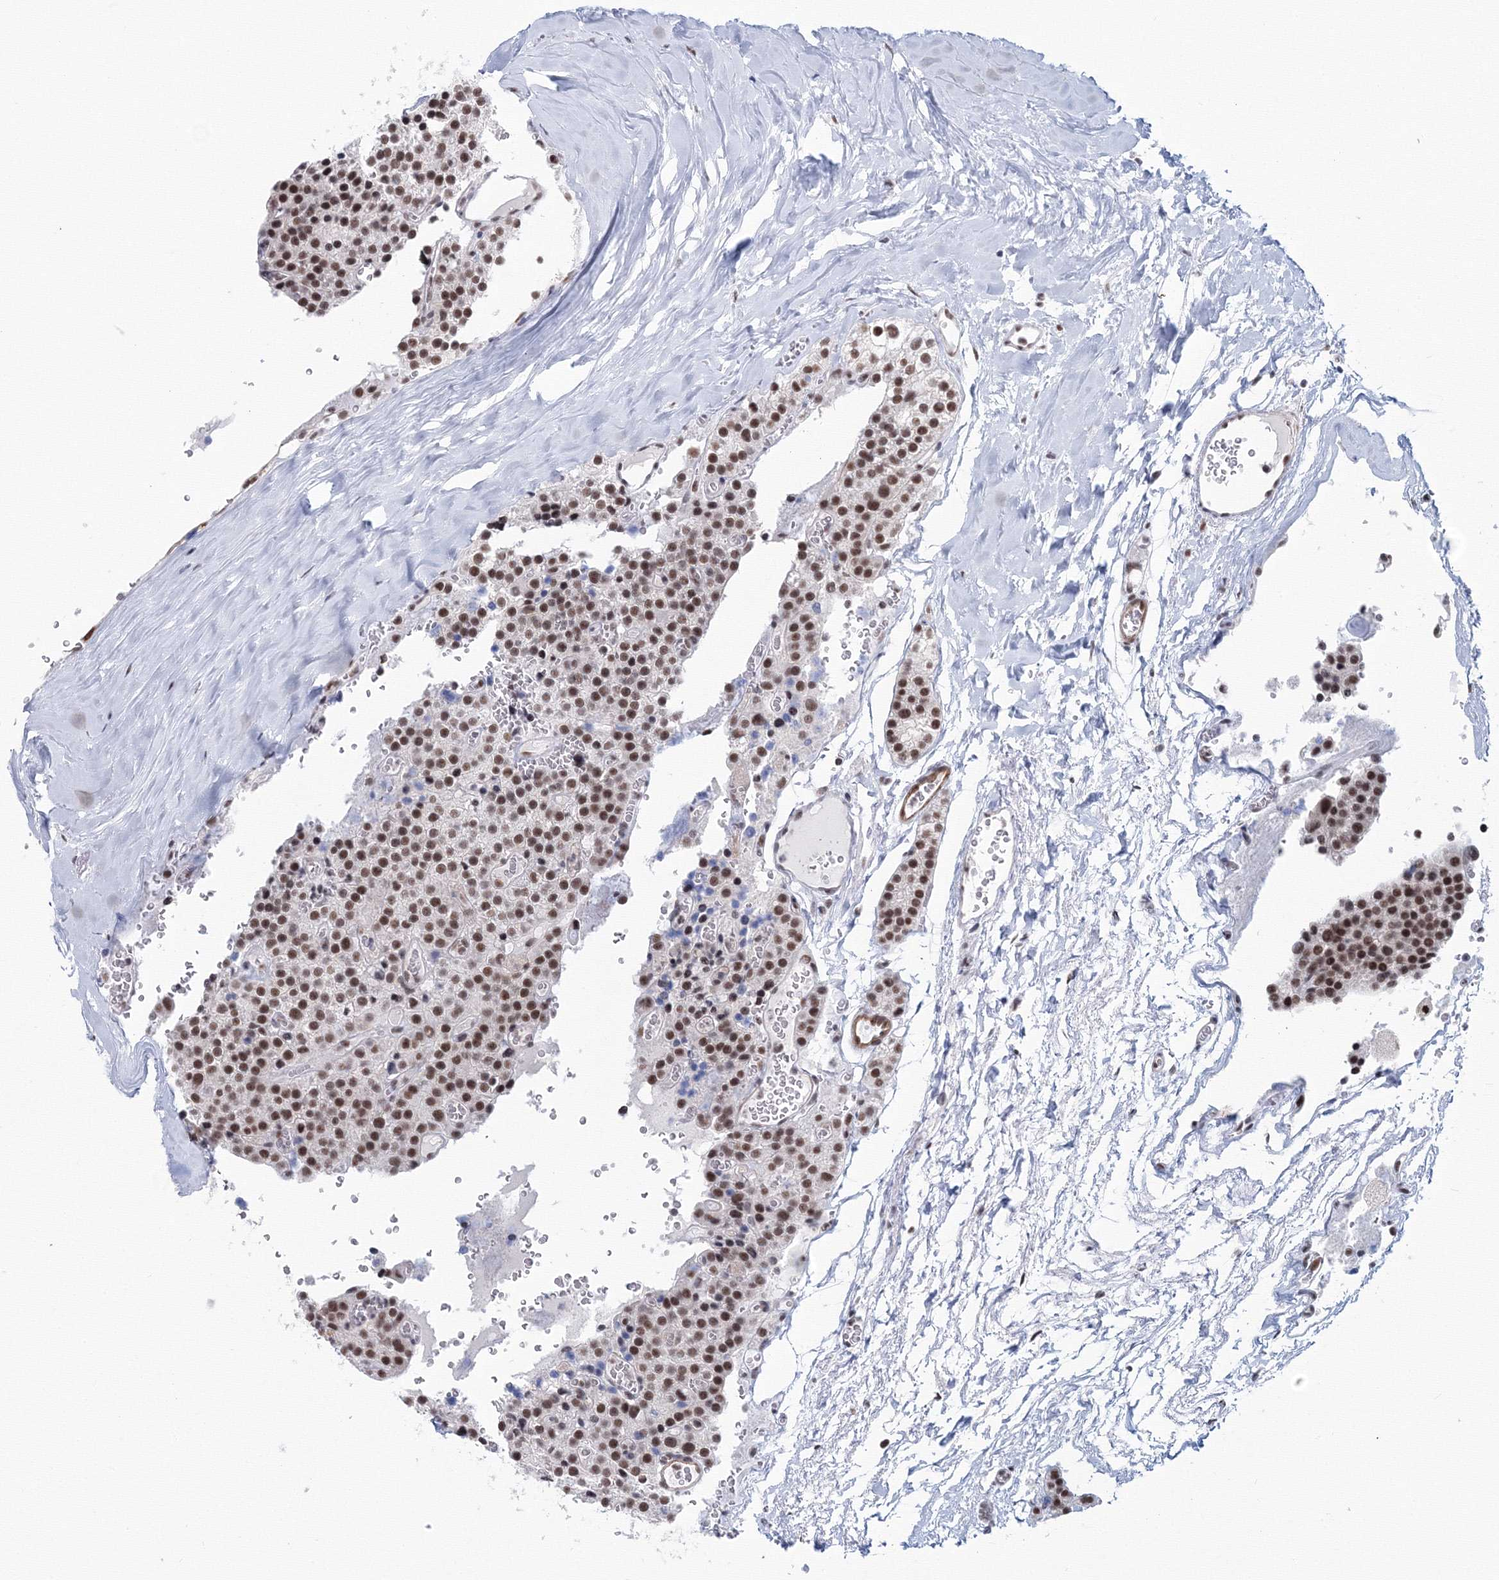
{"staining": {"intensity": "strong", "quantity": ">75%", "location": "nuclear"}, "tissue": "parathyroid gland", "cell_type": "Glandular cells", "image_type": "normal", "snomed": [{"axis": "morphology", "description": "Normal tissue, NOS"}, {"axis": "topography", "description": "Parathyroid gland"}], "caption": "The photomicrograph demonstrates a brown stain indicating the presence of a protein in the nuclear of glandular cells in parathyroid gland. Nuclei are stained in blue.", "gene": "SF3B6", "patient": {"sex": "female", "age": 64}}